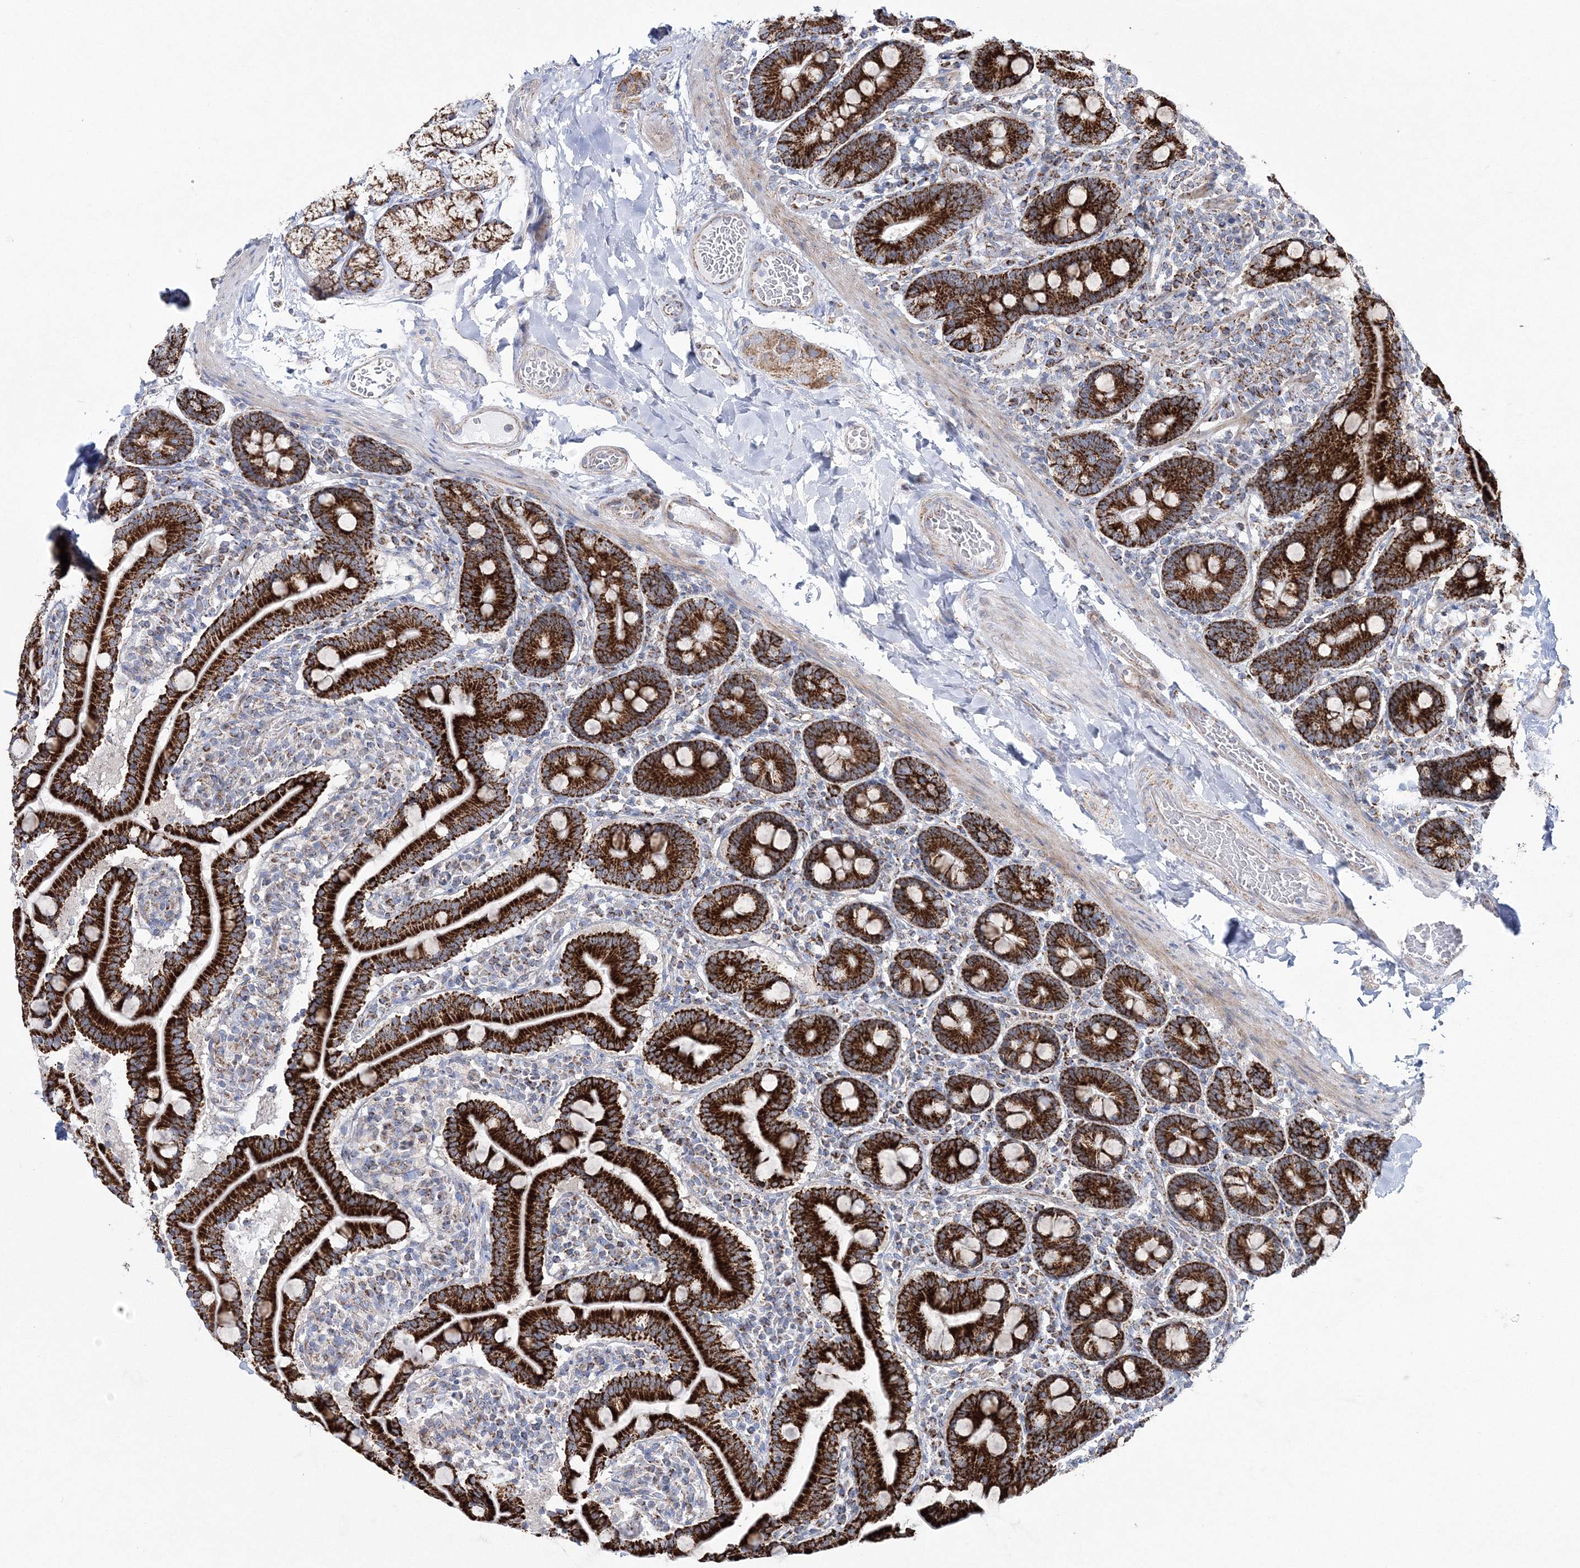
{"staining": {"intensity": "strong", "quantity": ">75%", "location": "cytoplasmic/membranous"}, "tissue": "duodenum", "cell_type": "Glandular cells", "image_type": "normal", "snomed": [{"axis": "morphology", "description": "Normal tissue, NOS"}, {"axis": "topography", "description": "Duodenum"}], "caption": "Protein staining of unremarkable duodenum demonstrates strong cytoplasmic/membranous positivity in about >75% of glandular cells.", "gene": "HIBCH", "patient": {"sex": "male", "age": 54}}